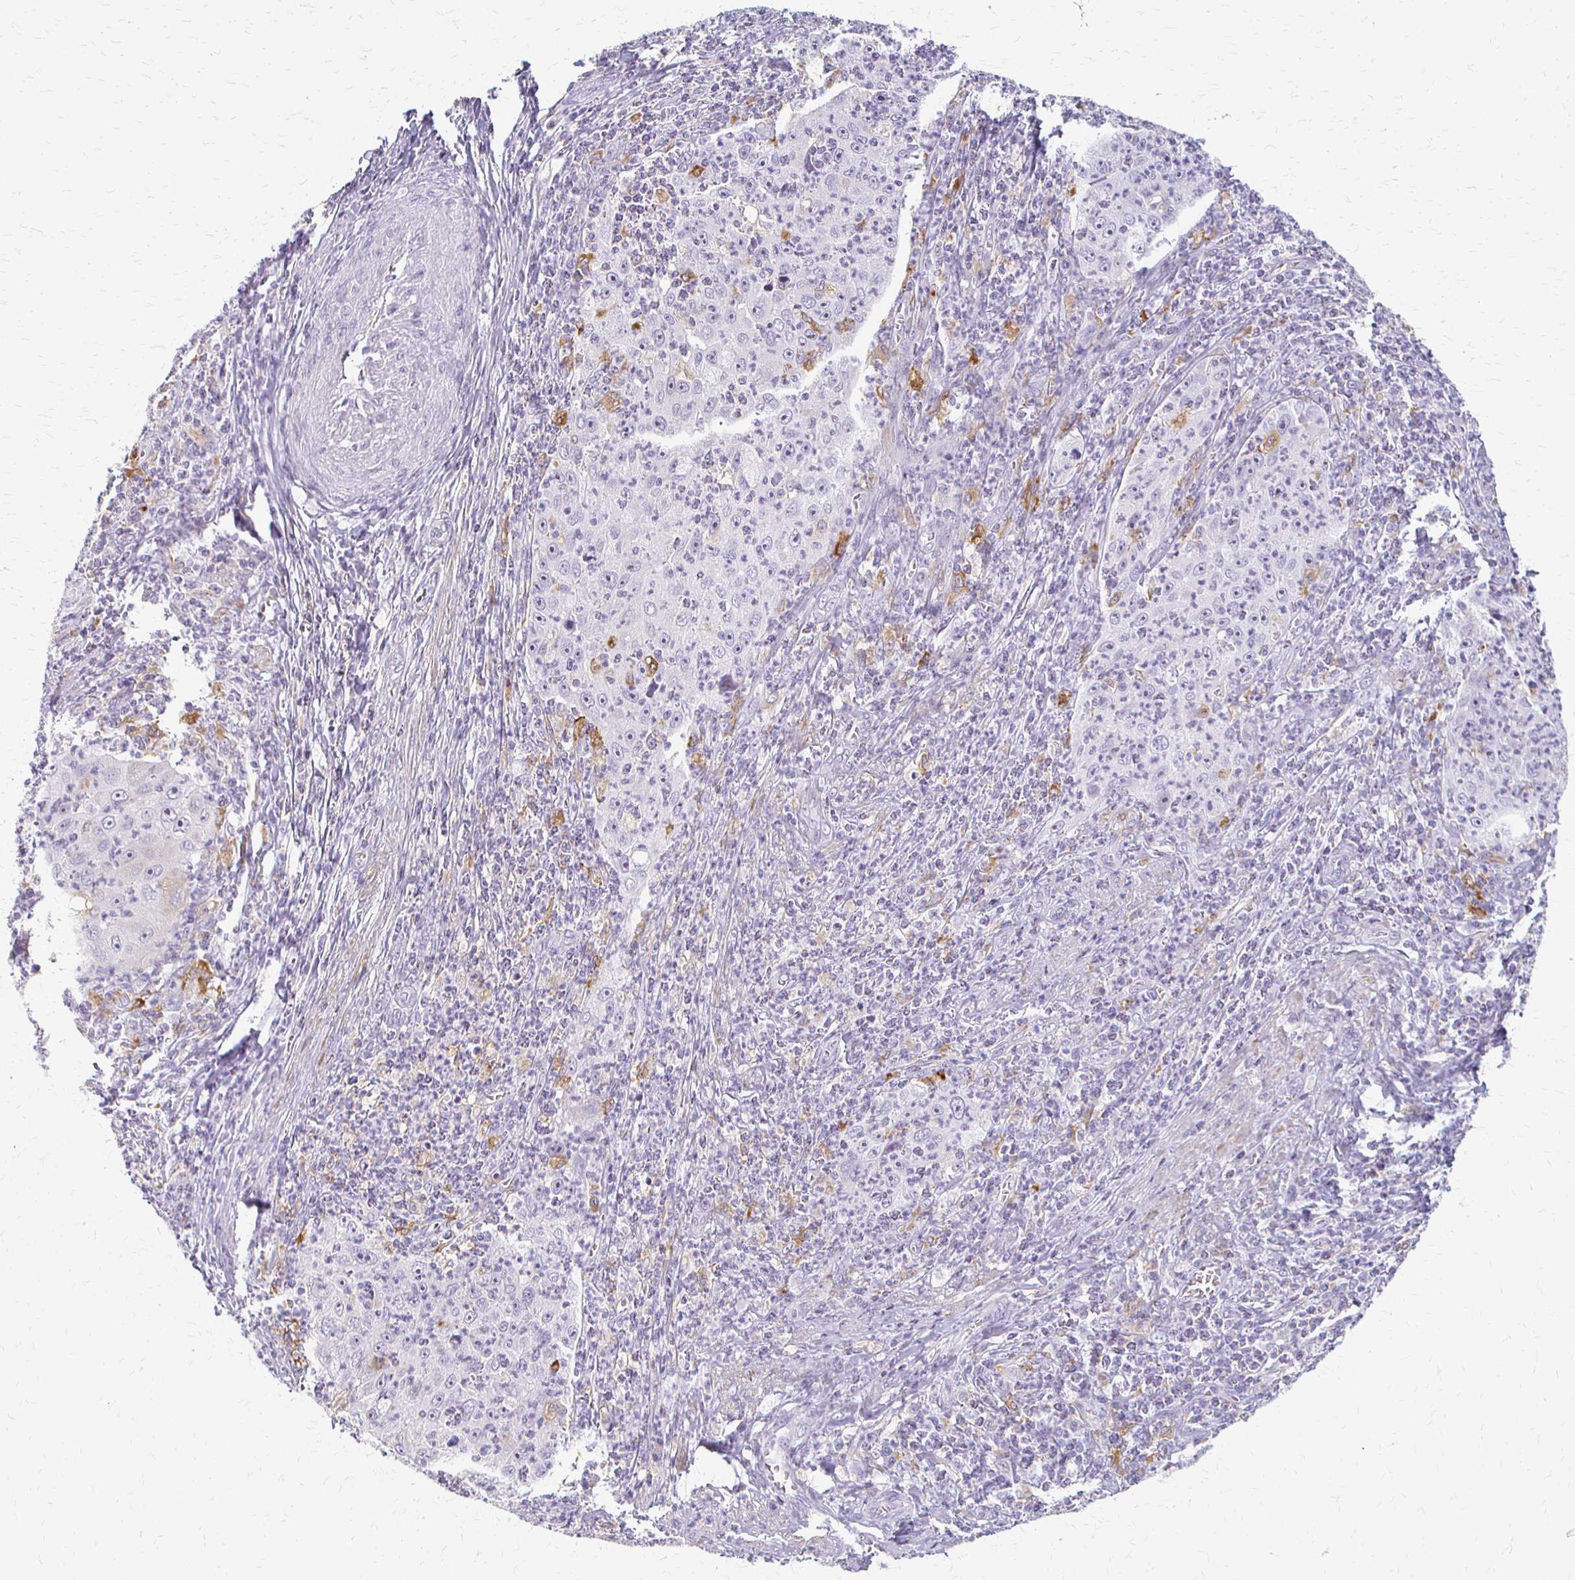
{"staining": {"intensity": "negative", "quantity": "none", "location": "none"}, "tissue": "cervical cancer", "cell_type": "Tumor cells", "image_type": "cancer", "snomed": [{"axis": "morphology", "description": "Squamous cell carcinoma, NOS"}, {"axis": "topography", "description": "Cervix"}], "caption": "IHC histopathology image of human squamous cell carcinoma (cervical) stained for a protein (brown), which demonstrates no staining in tumor cells. (Stains: DAB IHC with hematoxylin counter stain, Microscopy: brightfield microscopy at high magnification).", "gene": "ACP5", "patient": {"sex": "female", "age": 30}}